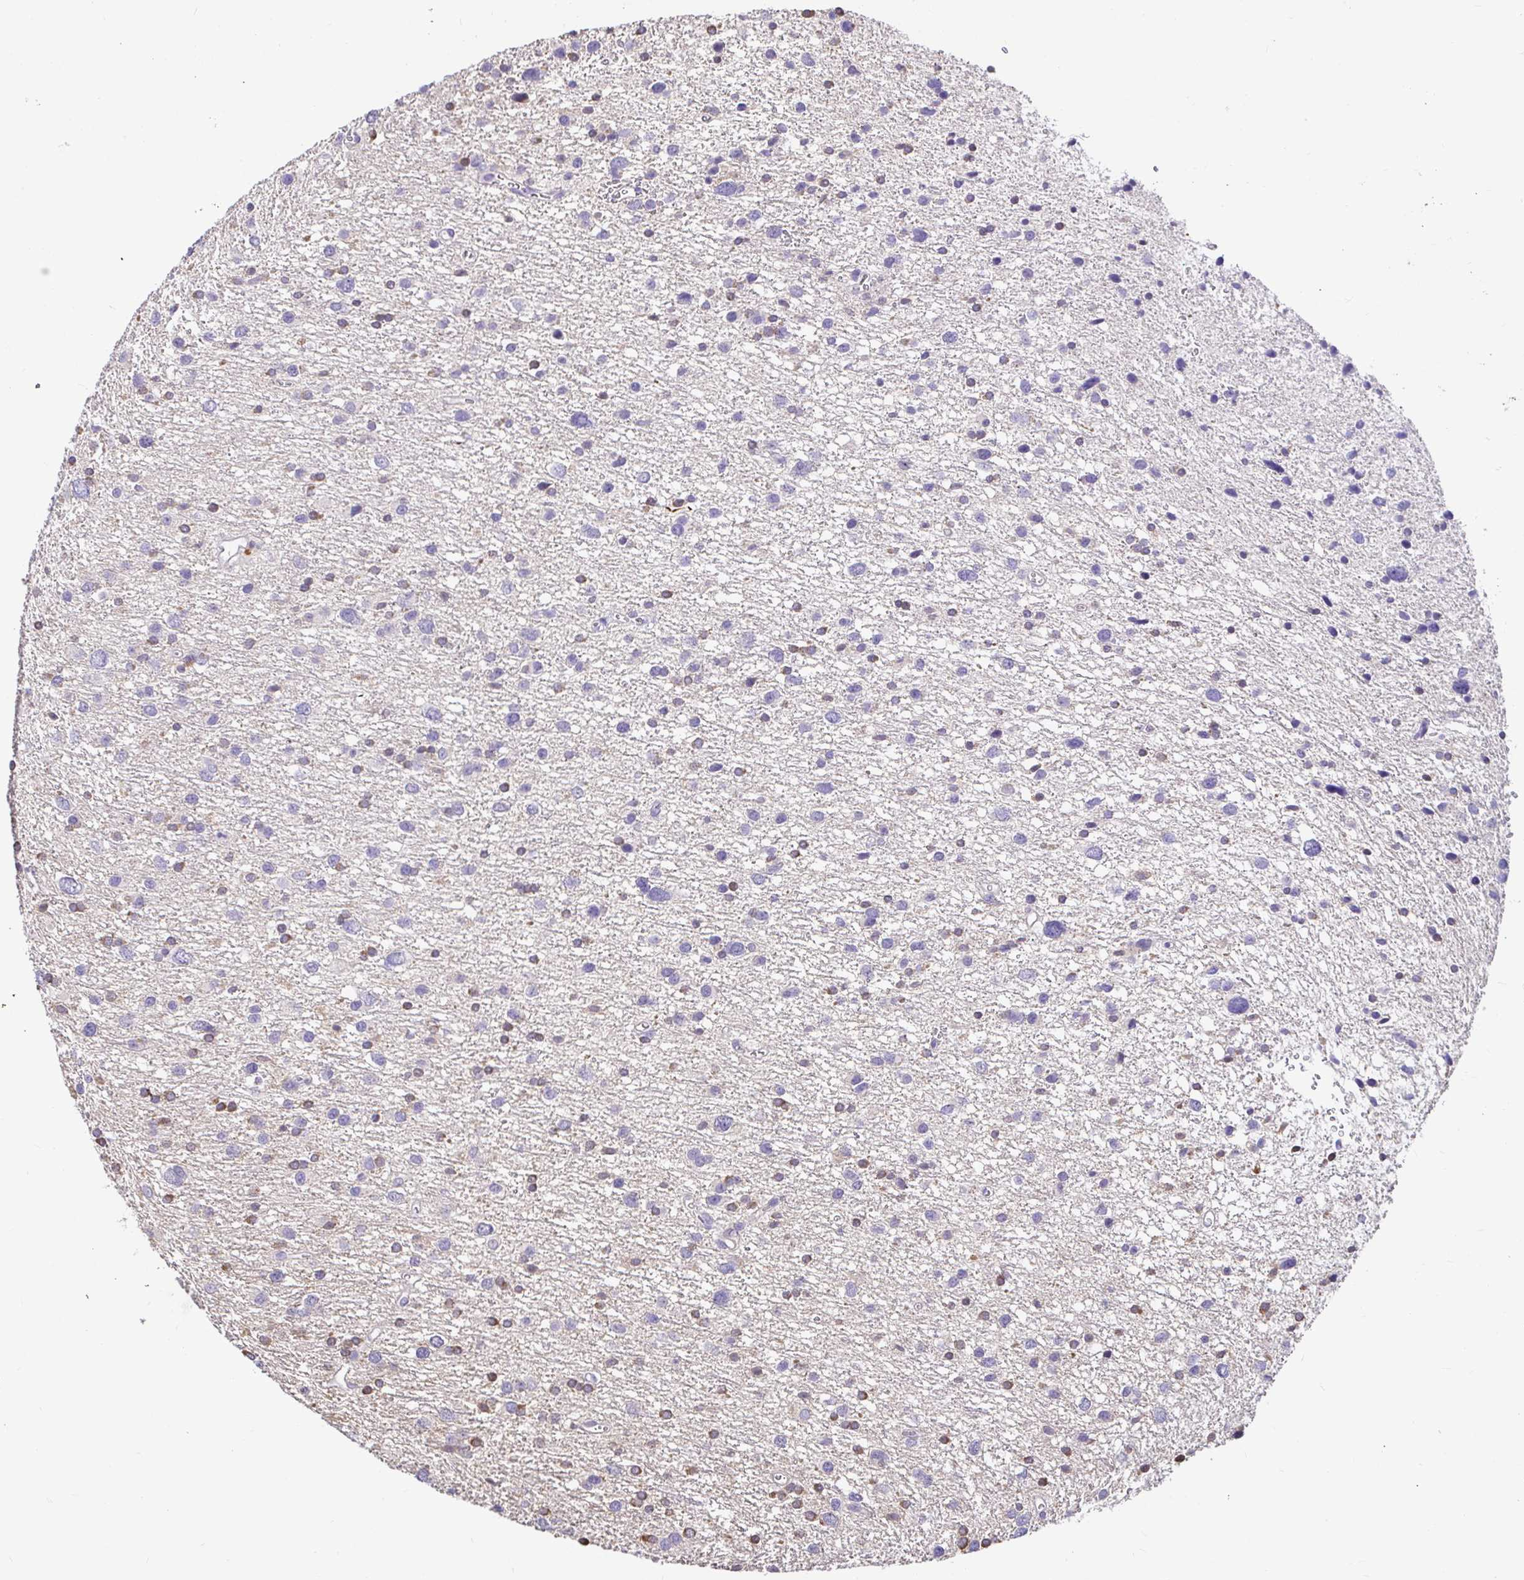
{"staining": {"intensity": "negative", "quantity": "none", "location": "none"}, "tissue": "glioma", "cell_type": "Tumor cells", "image_type": "cancer", "snomed": [{"axis": "morphology", "description": "Glioma, malignant, Low grade"}, {"axis": "topography", "description": "Brain"}], "caption": "A high-resolution photomicrograph shows immunohistochemistry (IHC) staining of low-grade glioma (malignant), which displays no significant expression in tumor cells.", "gene": "SKAP1", "patient": {"sex": "female", "age": 55}}